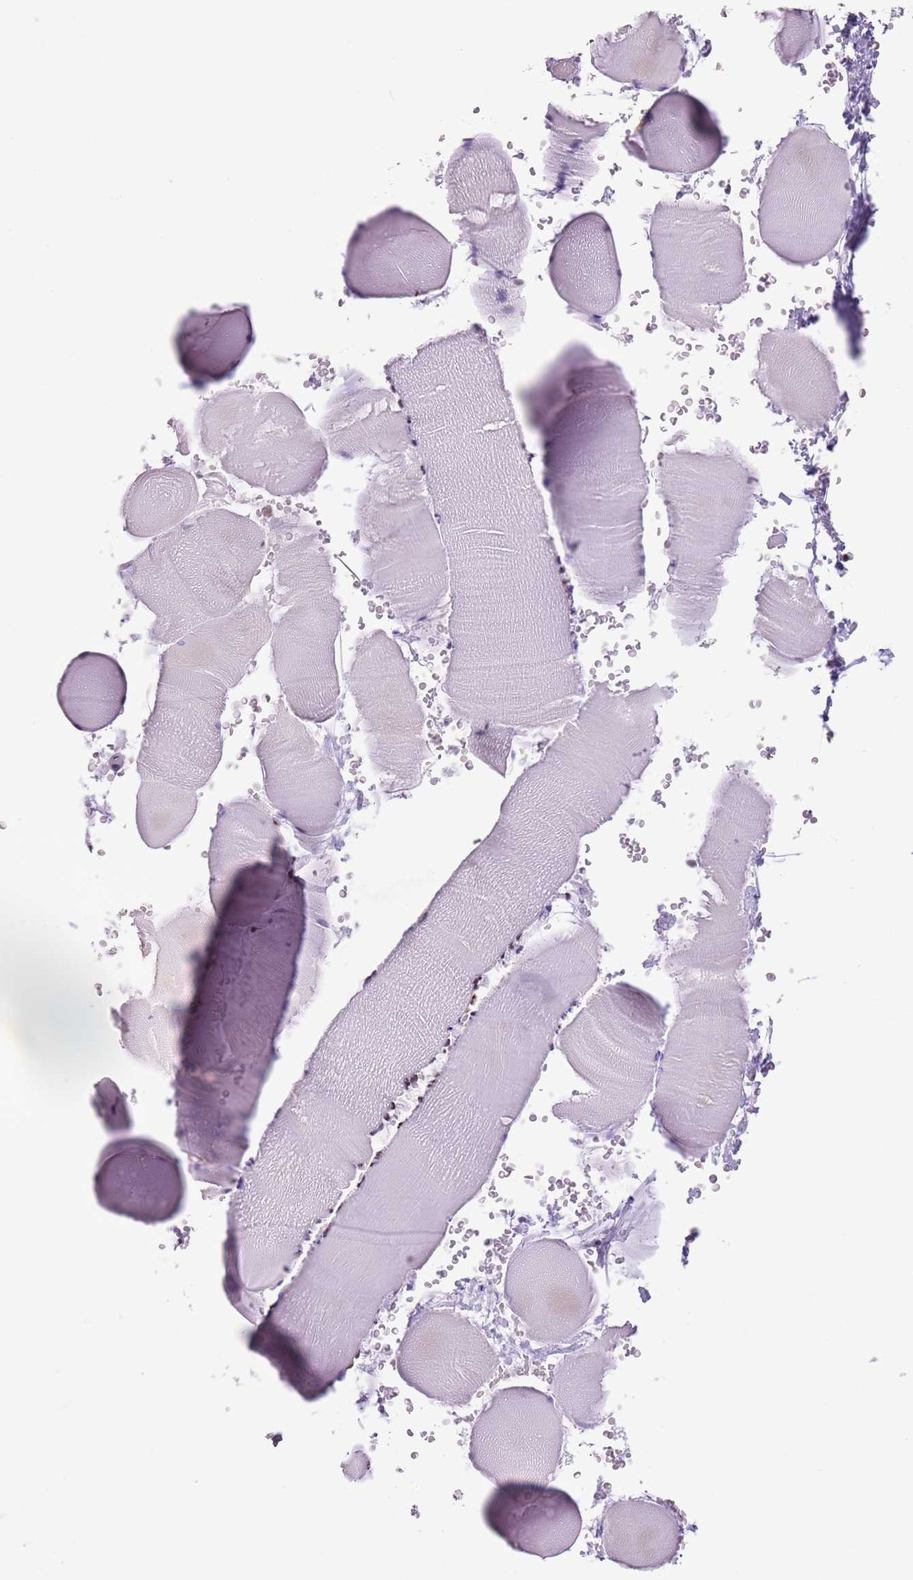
{"staining": {"intensity": "strong", "quantity": "25%-75%", "location": "nuclear"}, "tissue": "skeletal muscle", "cell_type": "Myocytes", "image_type": "normal", "snomed": [{"axis": "morphology", "description": "Normal tissue, NOS"}, {"axis": "topography", "description": "Skeletal muscle"}], "caption": "IHC of benign skeletal muscle reveals high levels of strong nuclear positivity in approximately 25%-75% of myocytes.", "gene": "FAM104B", "patient": {"sex": "male", "age": 62}}